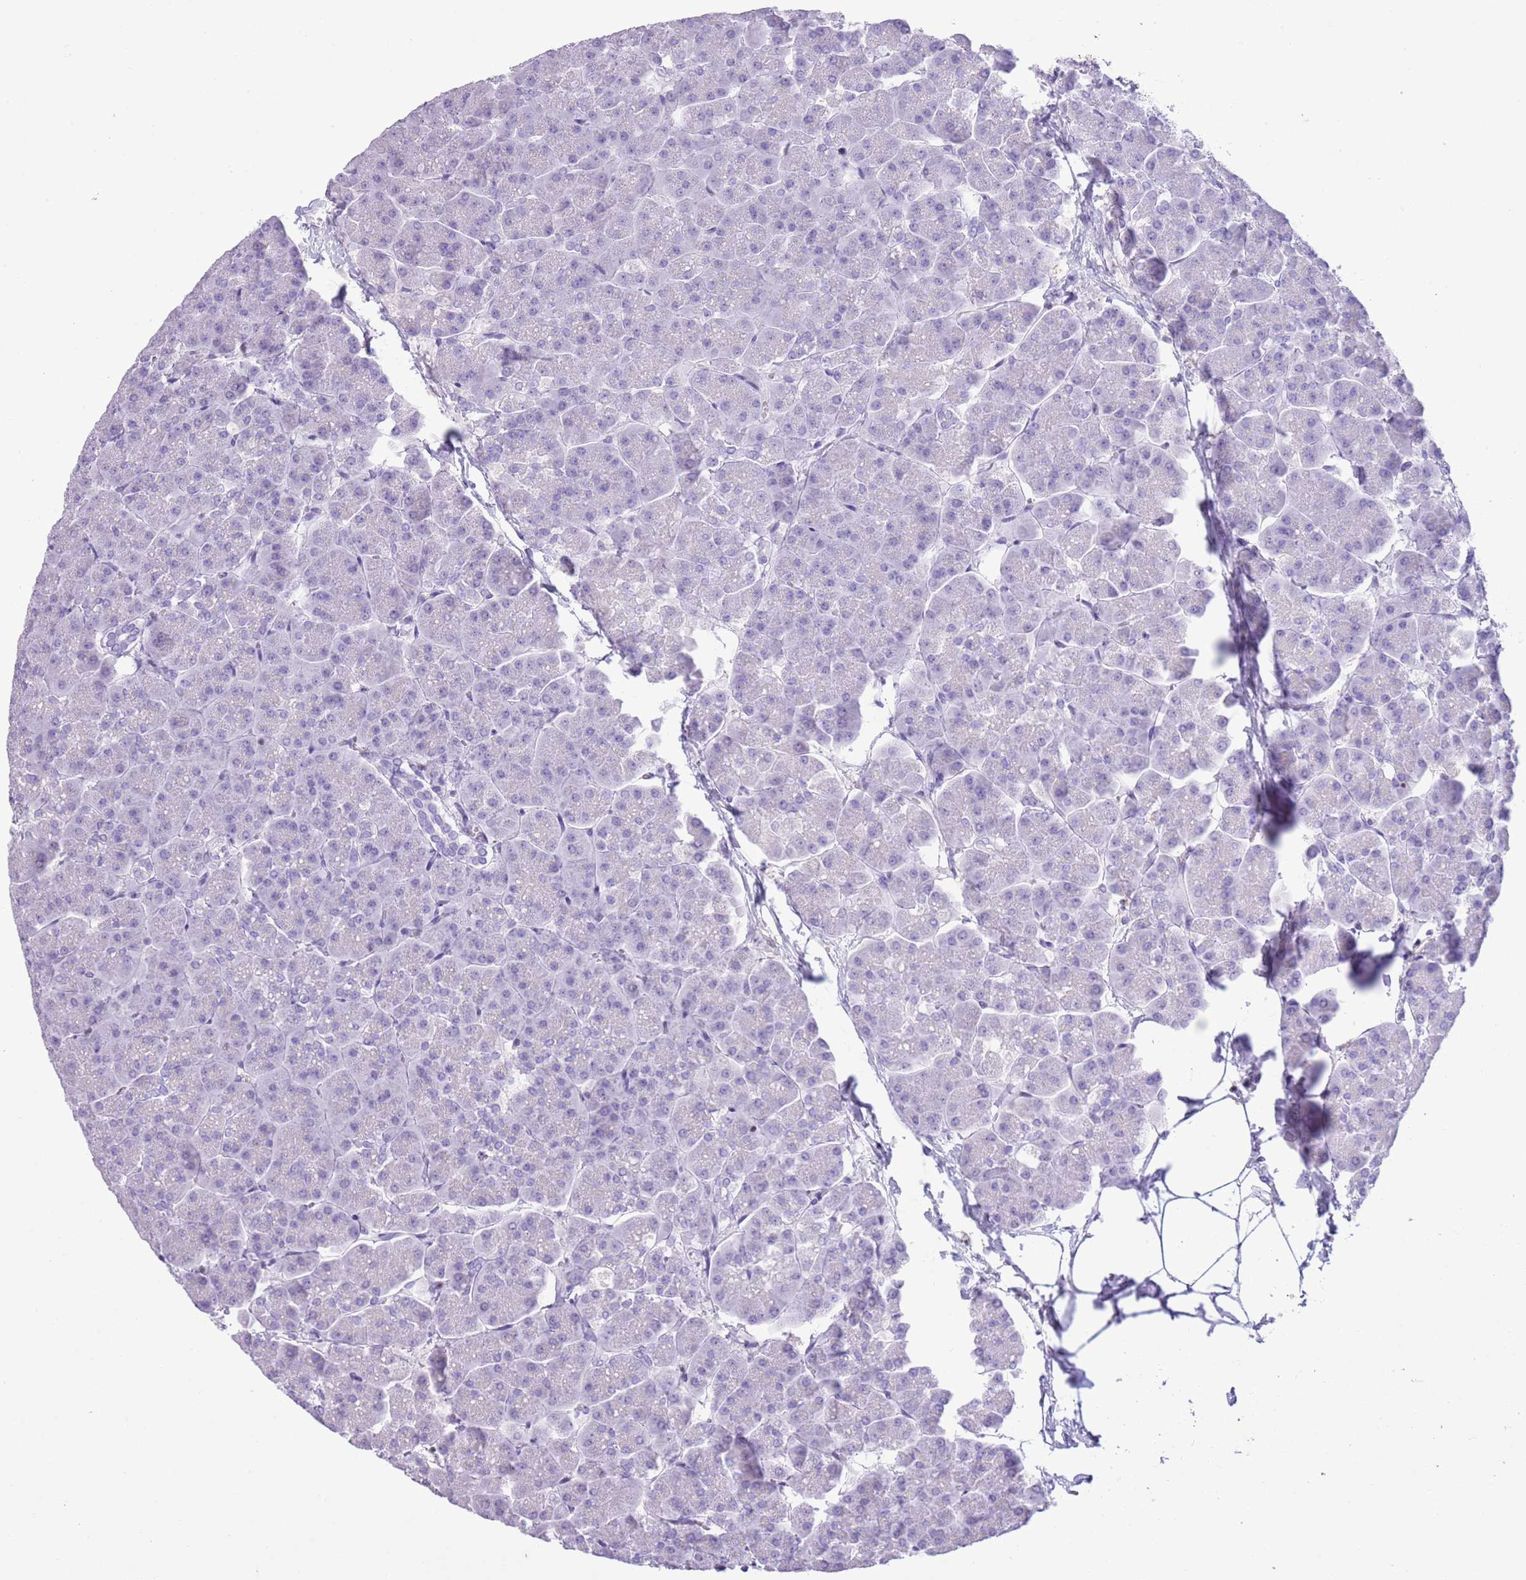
{"staining": {"intensity": "negative", "quantity": "none", "location": "none"}, "tissue": "pancreas", "cell_type": "Exocrine glandular cells", "image_type": "normal", "snomed": [{"axis": "morphology", "description": "Normal tissue, NOS"}, {"axis": "topography", "description": "Pancreas"}, {"axis": "topography", "description": "Peripheral nerve tissue"}], "caption": "An immunohistochemistry photomicrograph of benign pancreas is shown. There is no staining in exocrine glandular cells of pancreas. (Stains: DAB (3,3'-diaminobenzidine) immunohistochemistry with hematoxylin counter stain, Microscopy: brightfield microscopy at high magnification).", "gene": "BCL11B", "patient": {"sex": "male", "age": 54}}